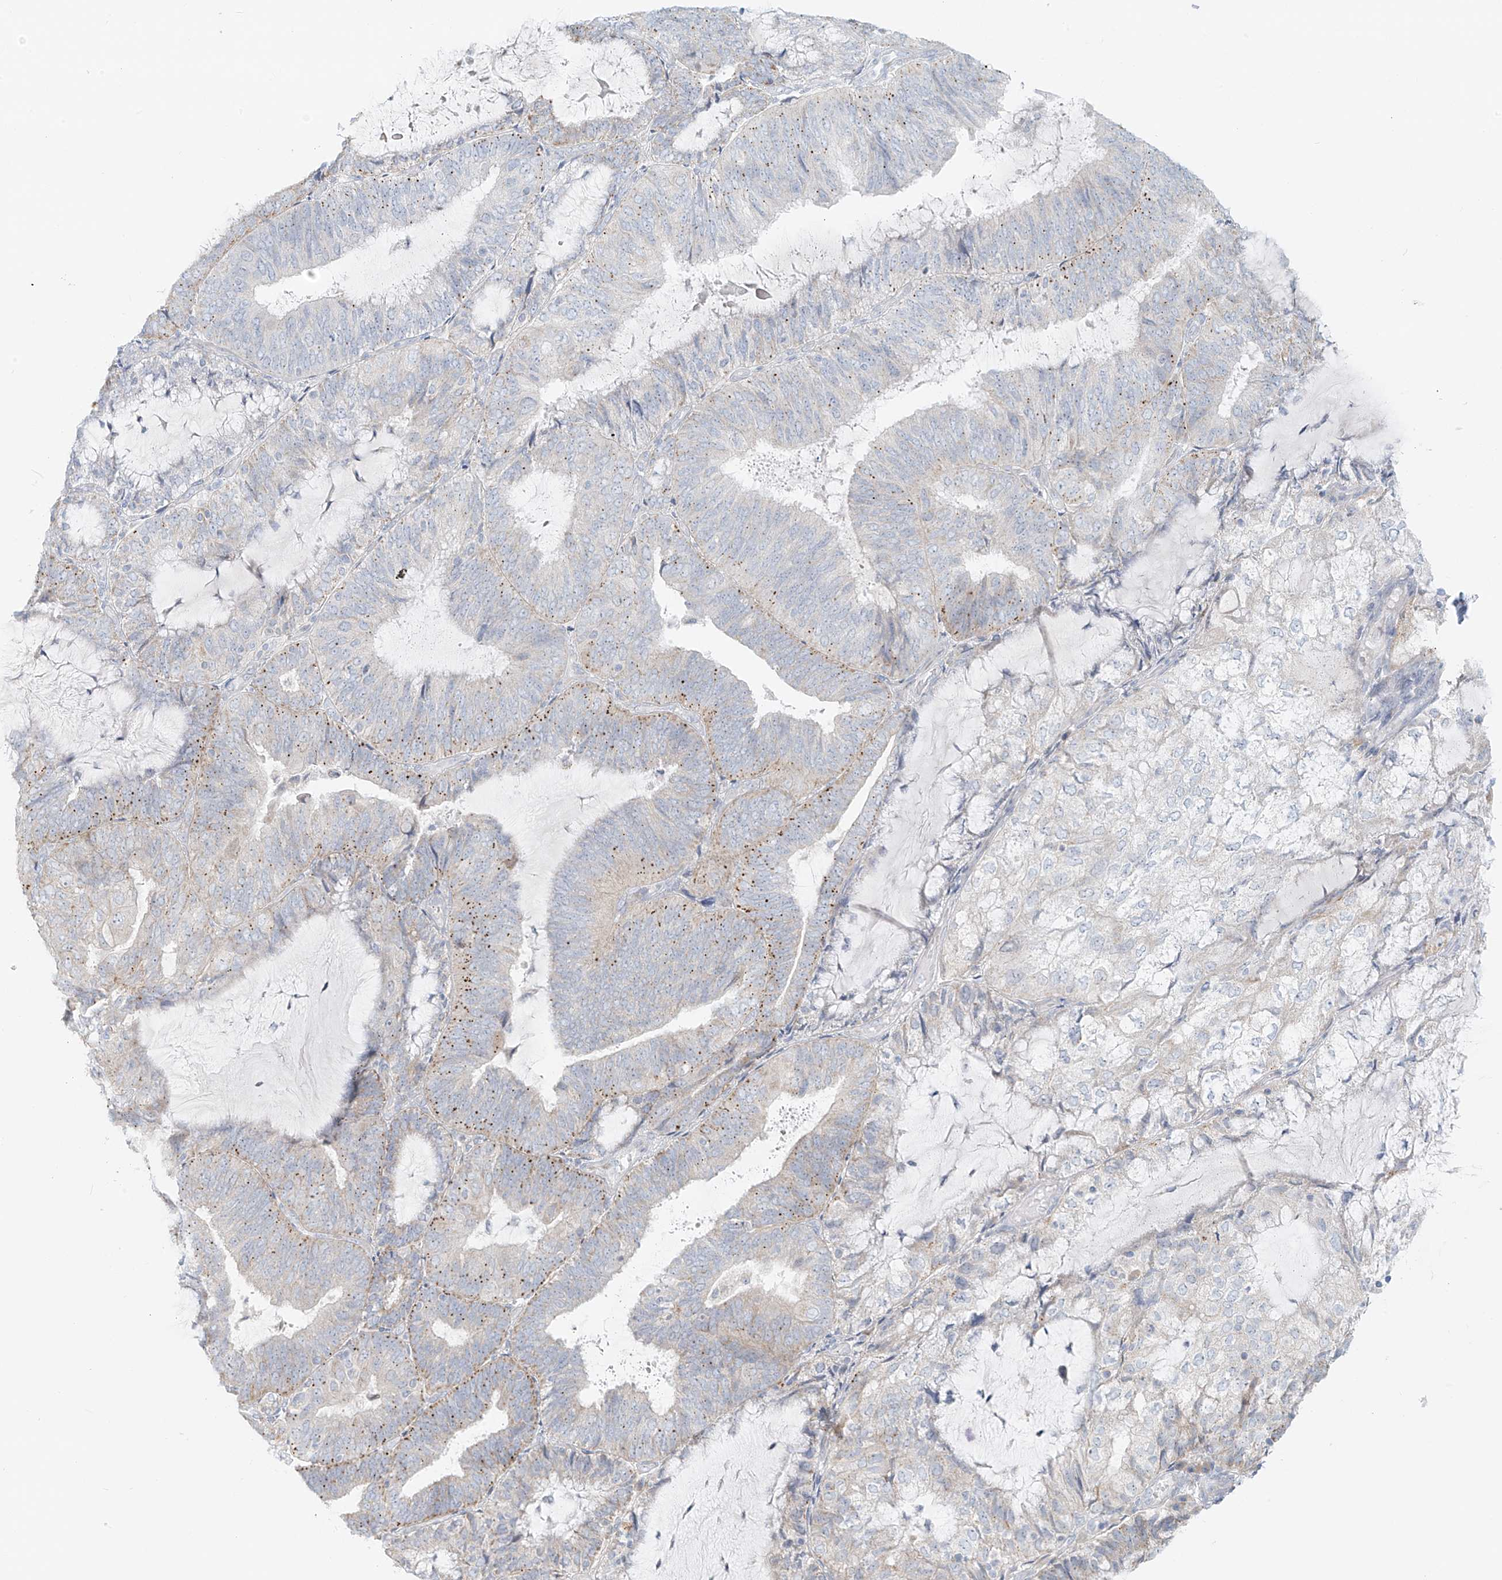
{"staining": {"intensity": "weak", "quantity": "<25%", "location": "cytoplasmic/membranous"}, "tissue": "endometrial cancer", "cell_type": "Tumor cells", "image_type": "cancer", "snomed": [{"axis": "morphology", "description": "Adenocarcinoma, NOS"}, {"axis": "topography", "description": "Endometrium"}], "caption": "High magnification brightfield microscopy of adenocarcinoma (endometrial) stained with DAB (3,3'-diaminobenzidine) (brown) and counterstained with hematoxylin (blue): tumor cells show no significant expression. The staining was performed using DAB to visualize the protein expression in brown, while the nuclei were stained in blue with hematoxylin (Magnification: 20x).", "gene": "UST", "patient": {"sex": "female", "age": 81}}